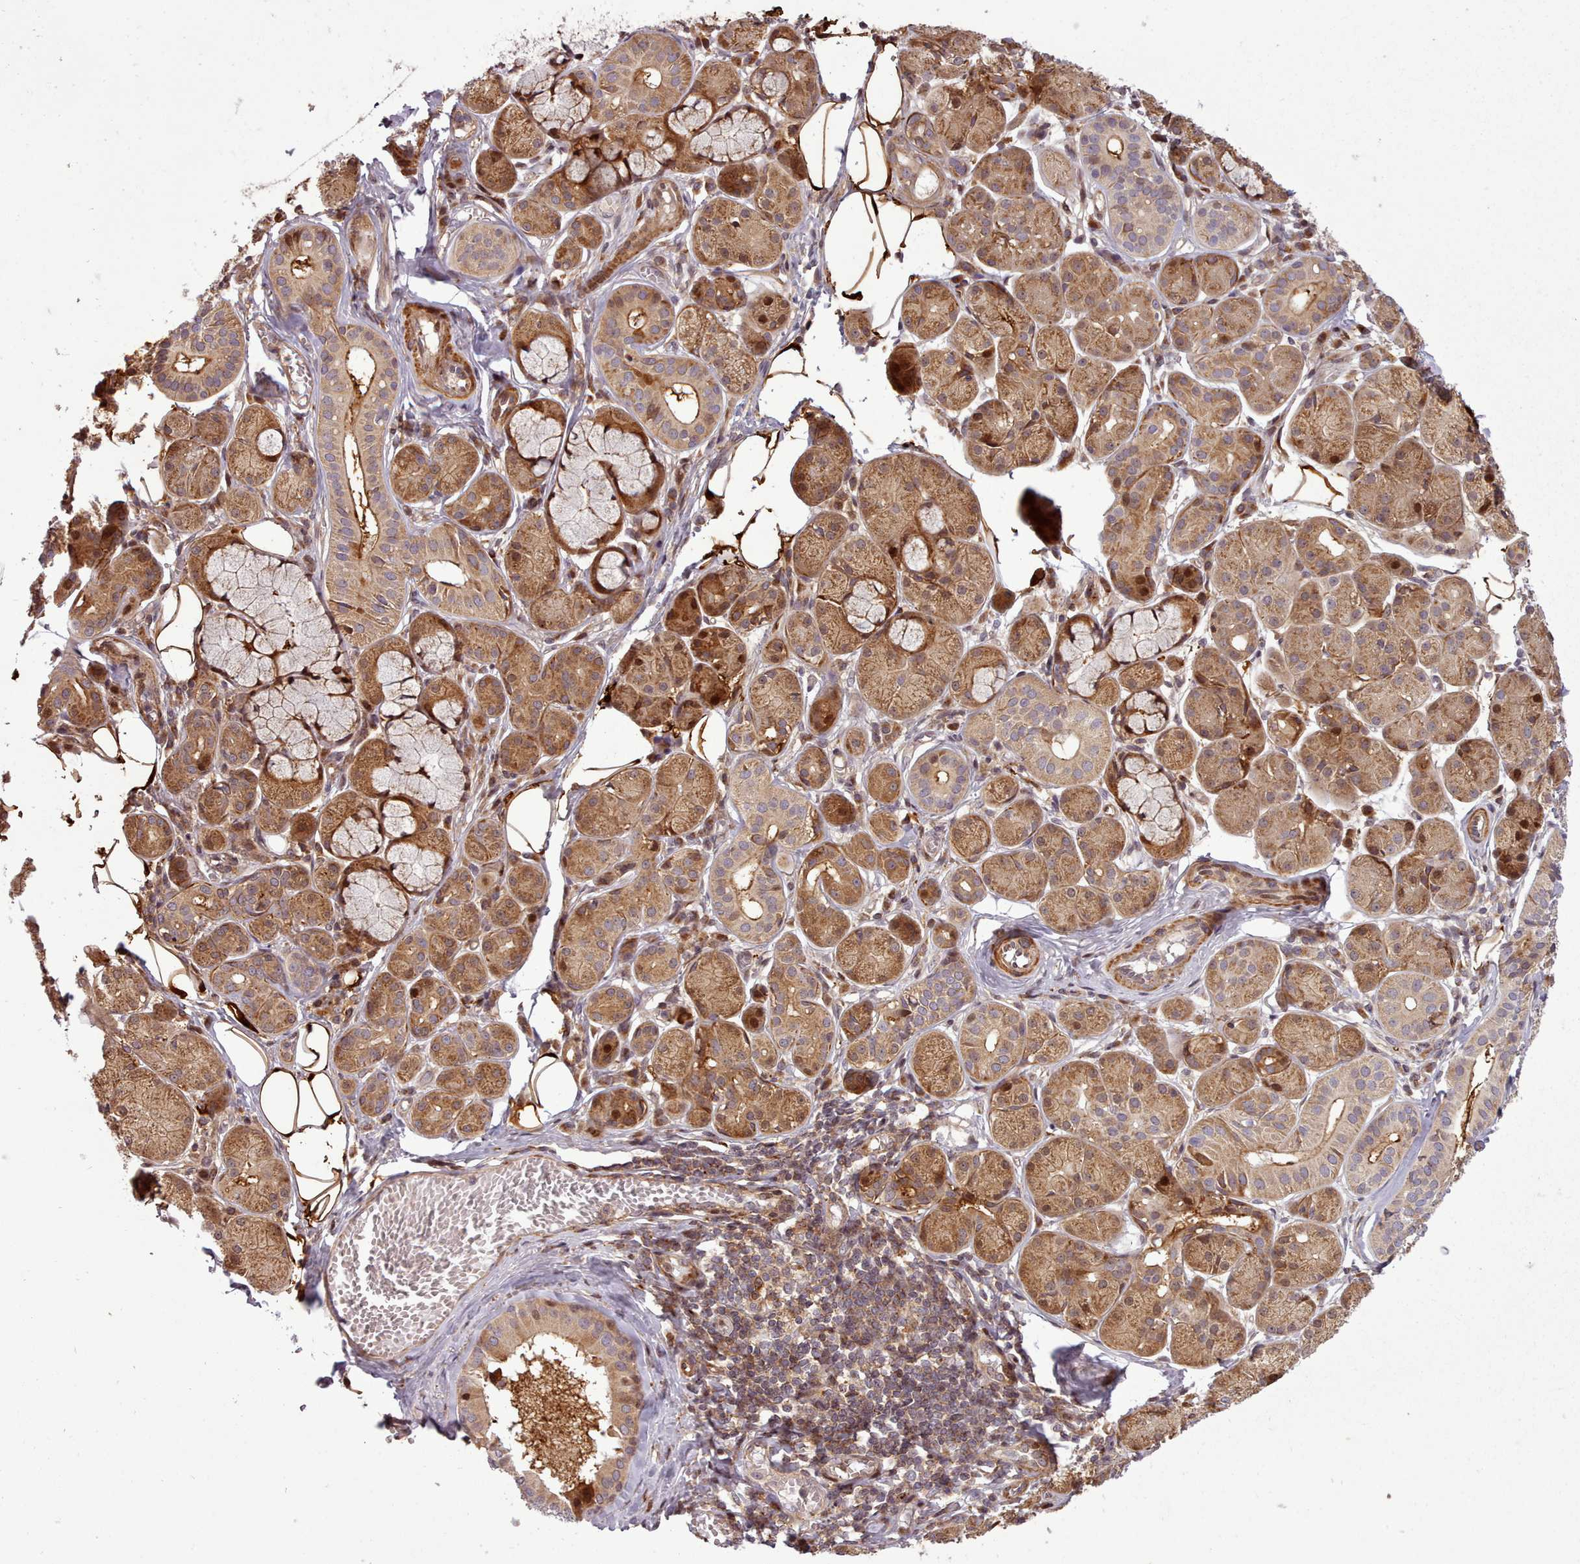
{"staining": {"intensity": "strong", "quantity": ">75%", "location": "cytoplasmic/membranous,nuclear"}, "tissue": "salivary gland", "cell_type": "Glandular cells", "image_type": "normal", "snomed": [{"axis": "morphology", "description": "Squamous cell carcinoma, NOS"}, {"axis": "topography", "description": "Skin"}, {"axis": "topography", "description": "Head-Neck"}], "caption": "The immunohistochemical stain highlights strong cytoplasmic/membranous,nuclear positivity in glandular cells of unremarkable salivary gland. (DAB (3,3'-diaminobenzidine) = brown stain, brightfield microscopy at high magnification).", "gene": "NLRP7", "patient": {"sex": "male", "age": 80}}